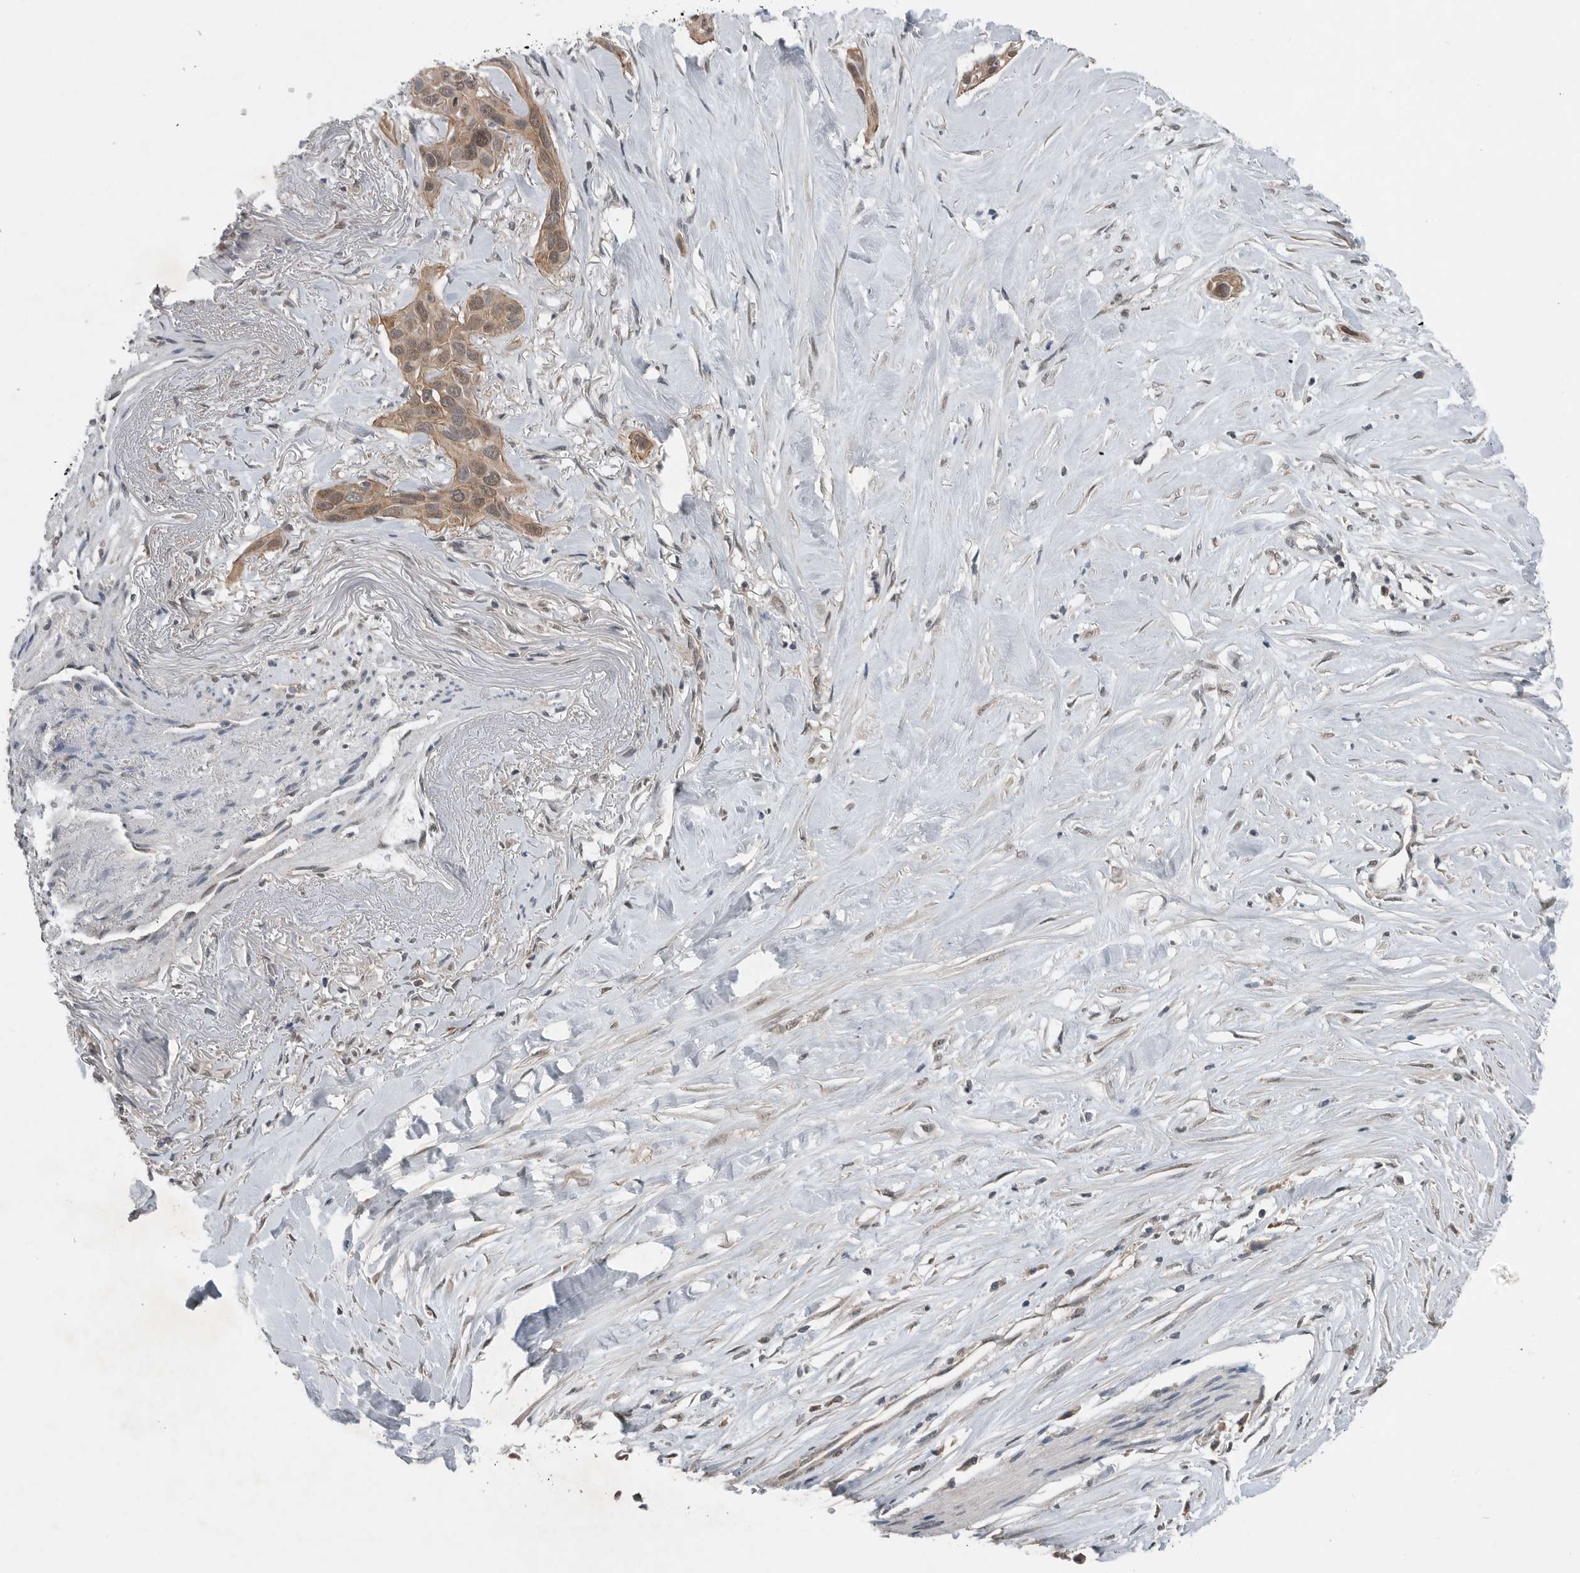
{"staining": {"intensity": "moderate", "quantity": ">75%", "location": "cytoplasmic/membranous,nuclear"}, "tissue": "pancreatic cancer", "cell_type": "Tumor cells", "image_type": "cancer", "snomed": [{"axis": "morphology", "description": "Adenocarcinoma, NOS"}, {"axis": "topography", "description": "Pancreas"}], "caption": "IHC histopathology image of human adenocarcinoma (pancreatic) stained for a protein (brown), which shows medium levels of moderate cytoplasmic/membranous and nuclear expression in about >75% of tumor cells.", "gene": "MFAP3L", "patient": {"sex": "female", "age": 60}}